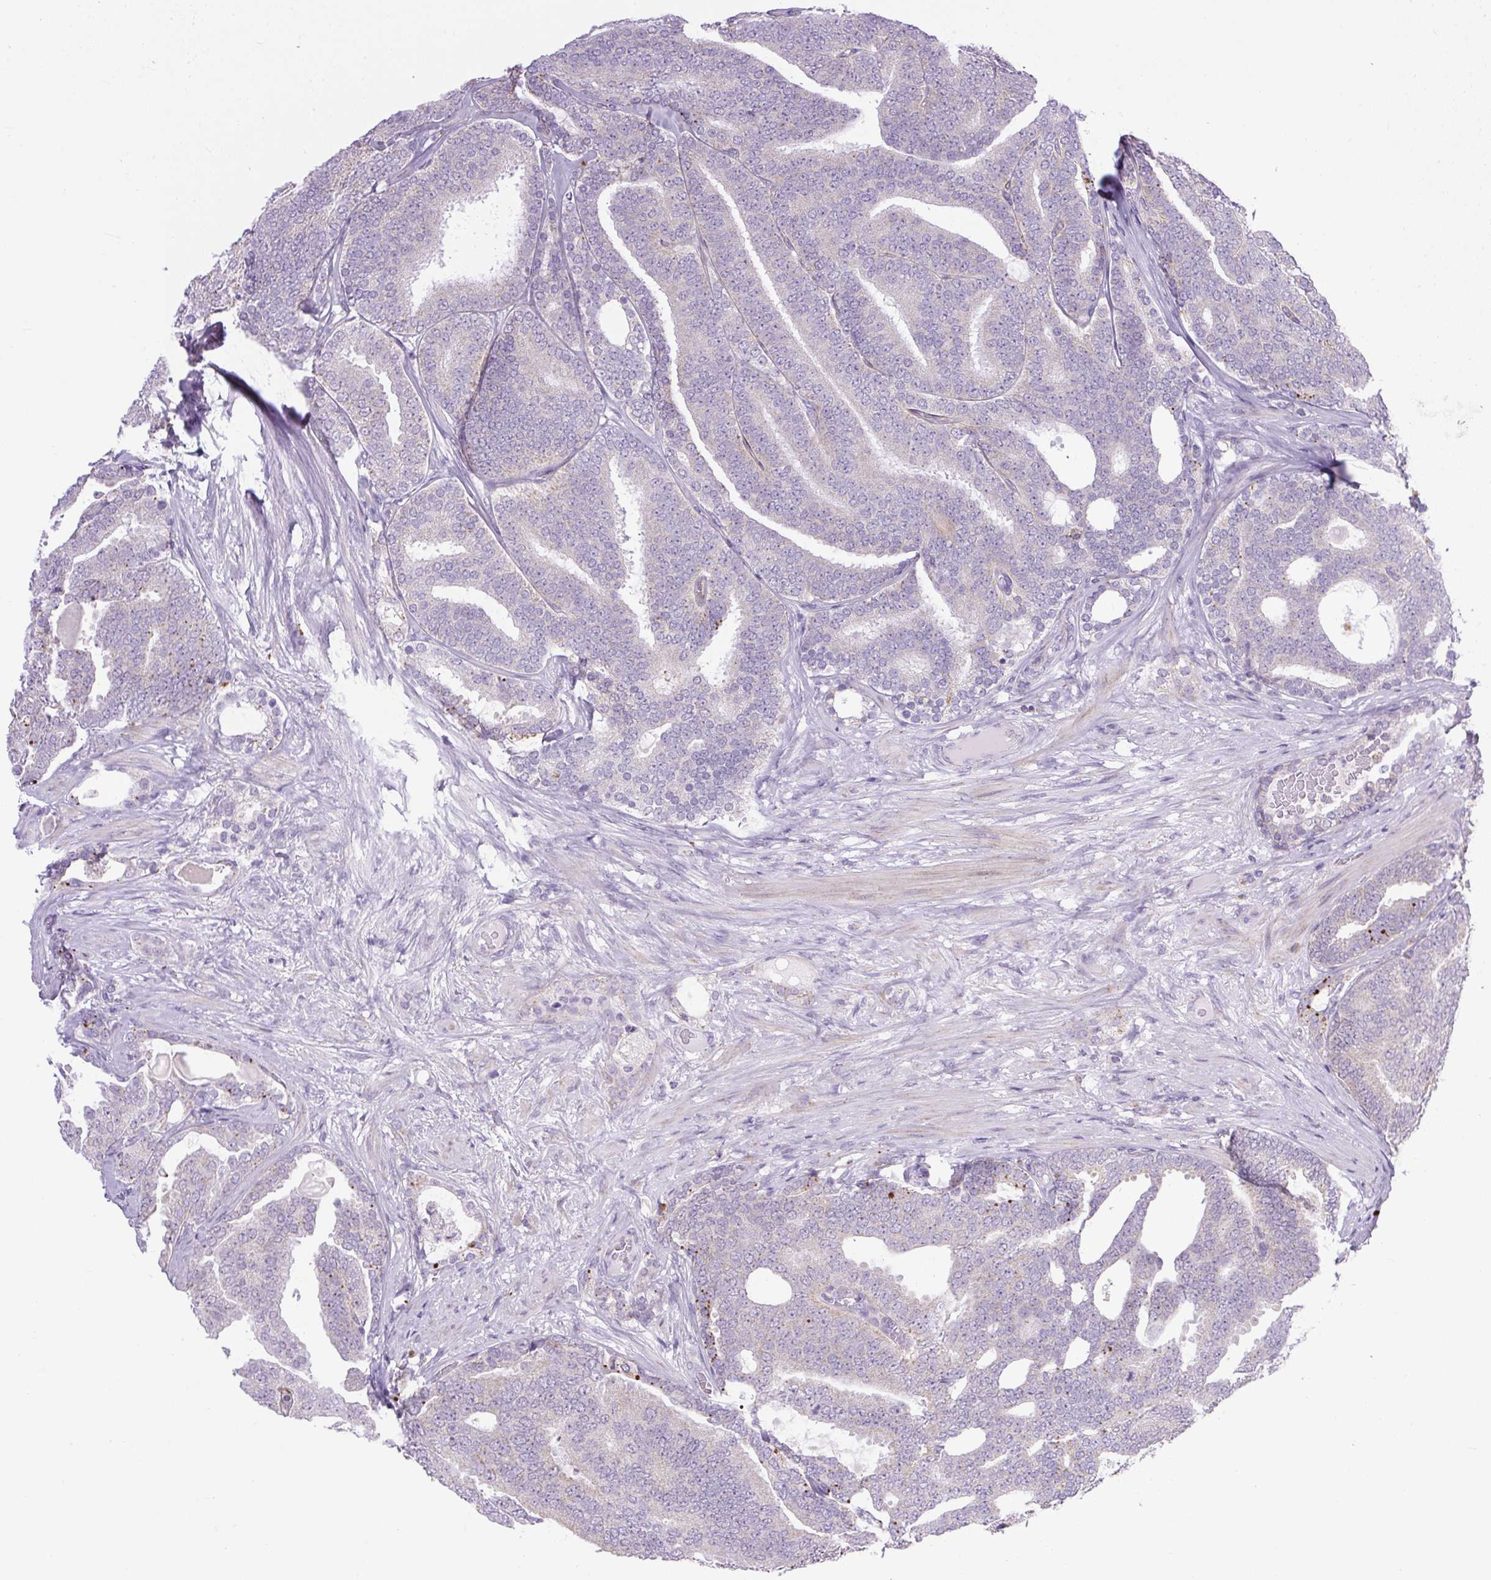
{"staining": {"intensity": "negative", "quantity": "none", "location": "none"}, "tissue": "prostate cancer", "cell_type": "Tumor cells", "image_type": "cancer", "snomed": [{"axis": "morphology", "description": "Adenocarcinoma, High grade"}, {"axis": "topography", "description": "Prostate"}], "caption": "Protein analysis of adenocarcinoma (high-grade) (prostate) demonstrates no significant positivity in tumor cells. The staining is performed using DAB (3,3'-diaminobenzidine) brown chromogen with nuclei counter-stained in using hematoxylin.", "gene": "RNASE10", "patient": {"sex": "male", "age": 65}}